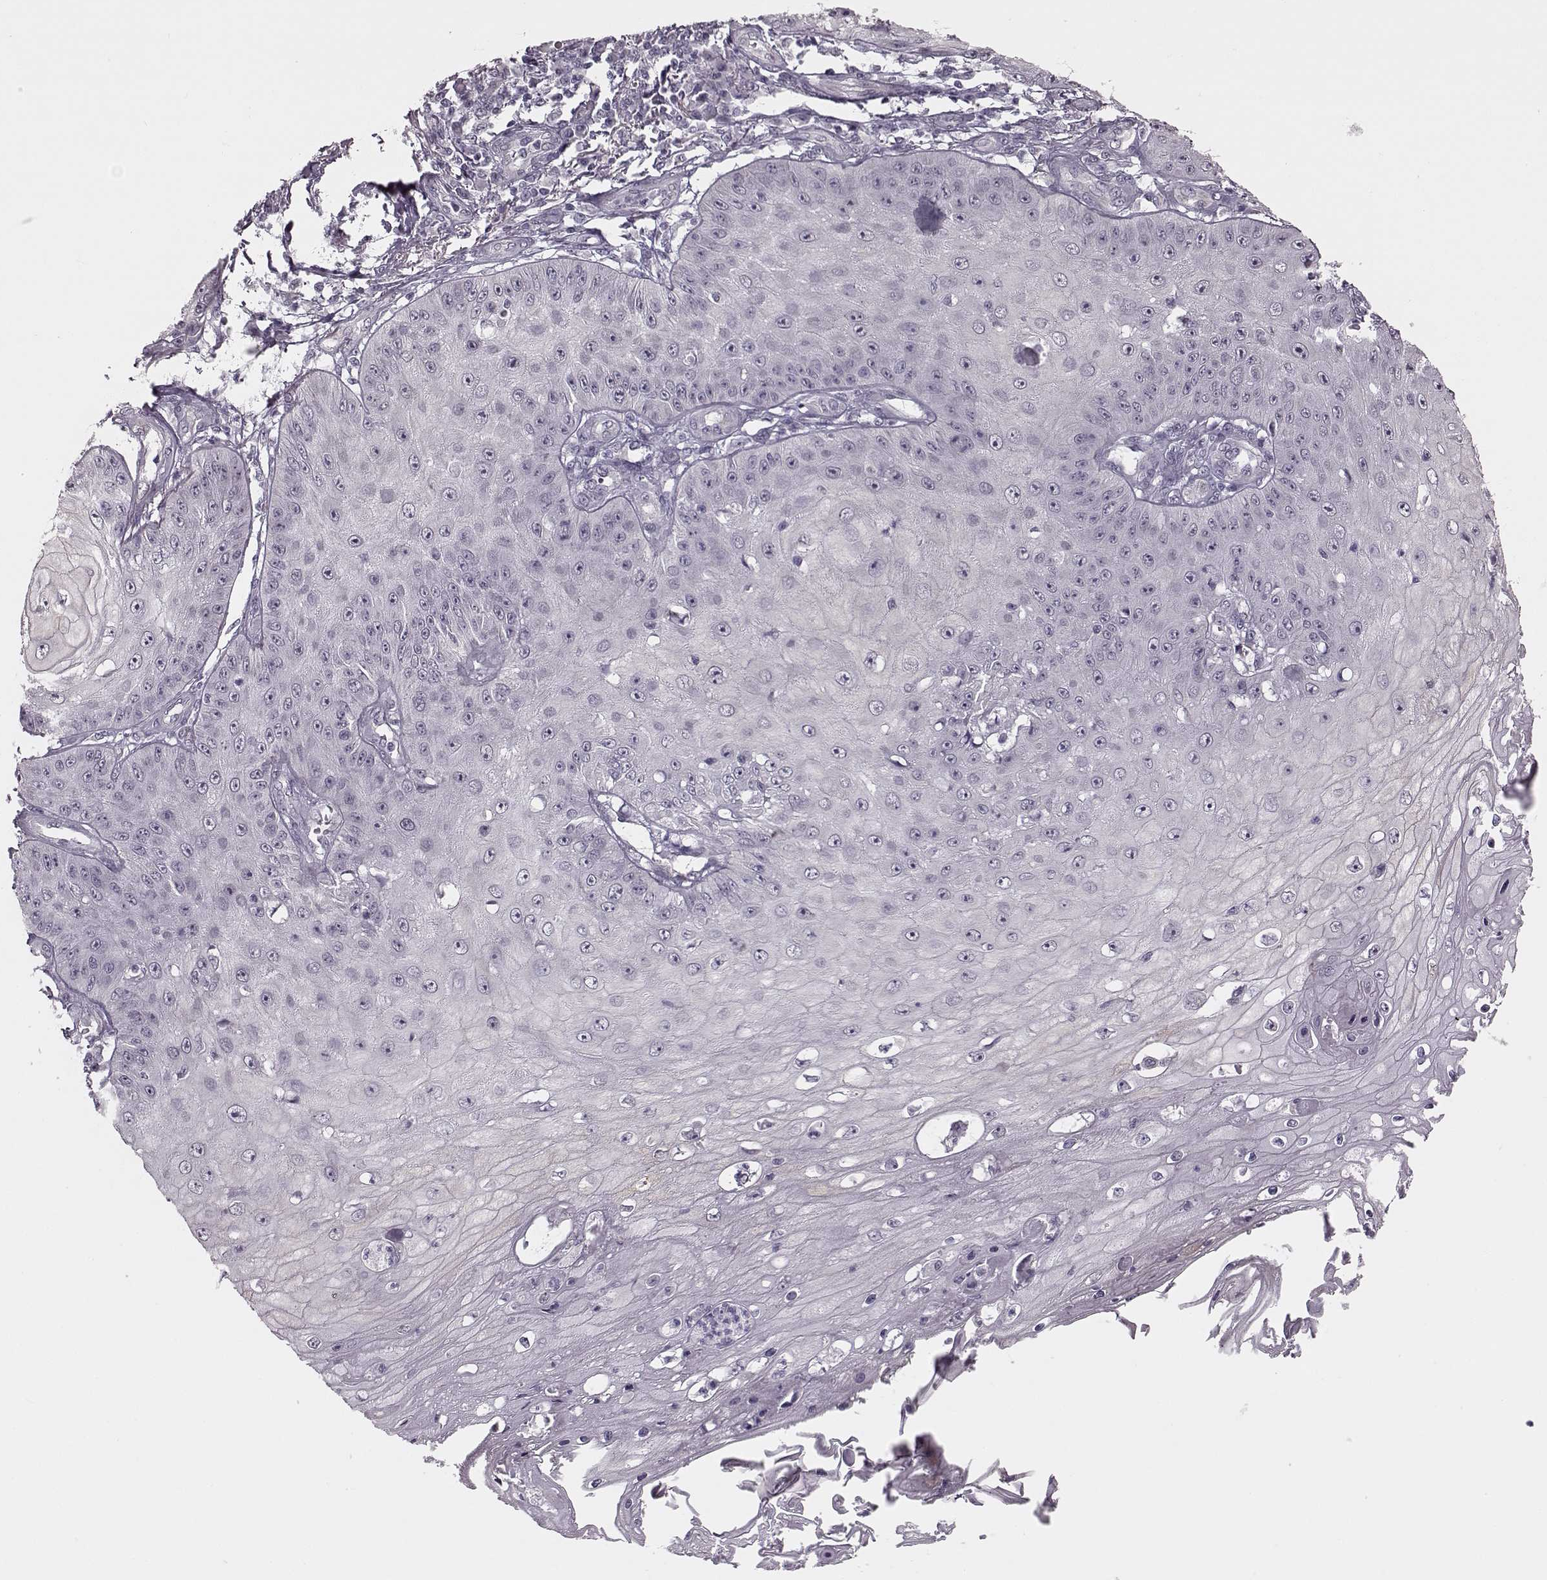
{"staining": {"intensity": "negative", "quantity": "none", "location": "none"}, "tissue": "skin cancer", "cell_type": "Tumor cells", "image_type": "cancer", "snomed": [{"axis": "morphology", "description": "Squamous cell carcinoma, NOS"}, {"axis": "topography", "description": "Skin"}], "caption": "Skin cancer (squamous cell carcinoma) was stained to show a protein in brown. There is no significant staining in tumor cells.", "gene": "MAP6D1", "patient": {"sex": "male", "age": 70}}